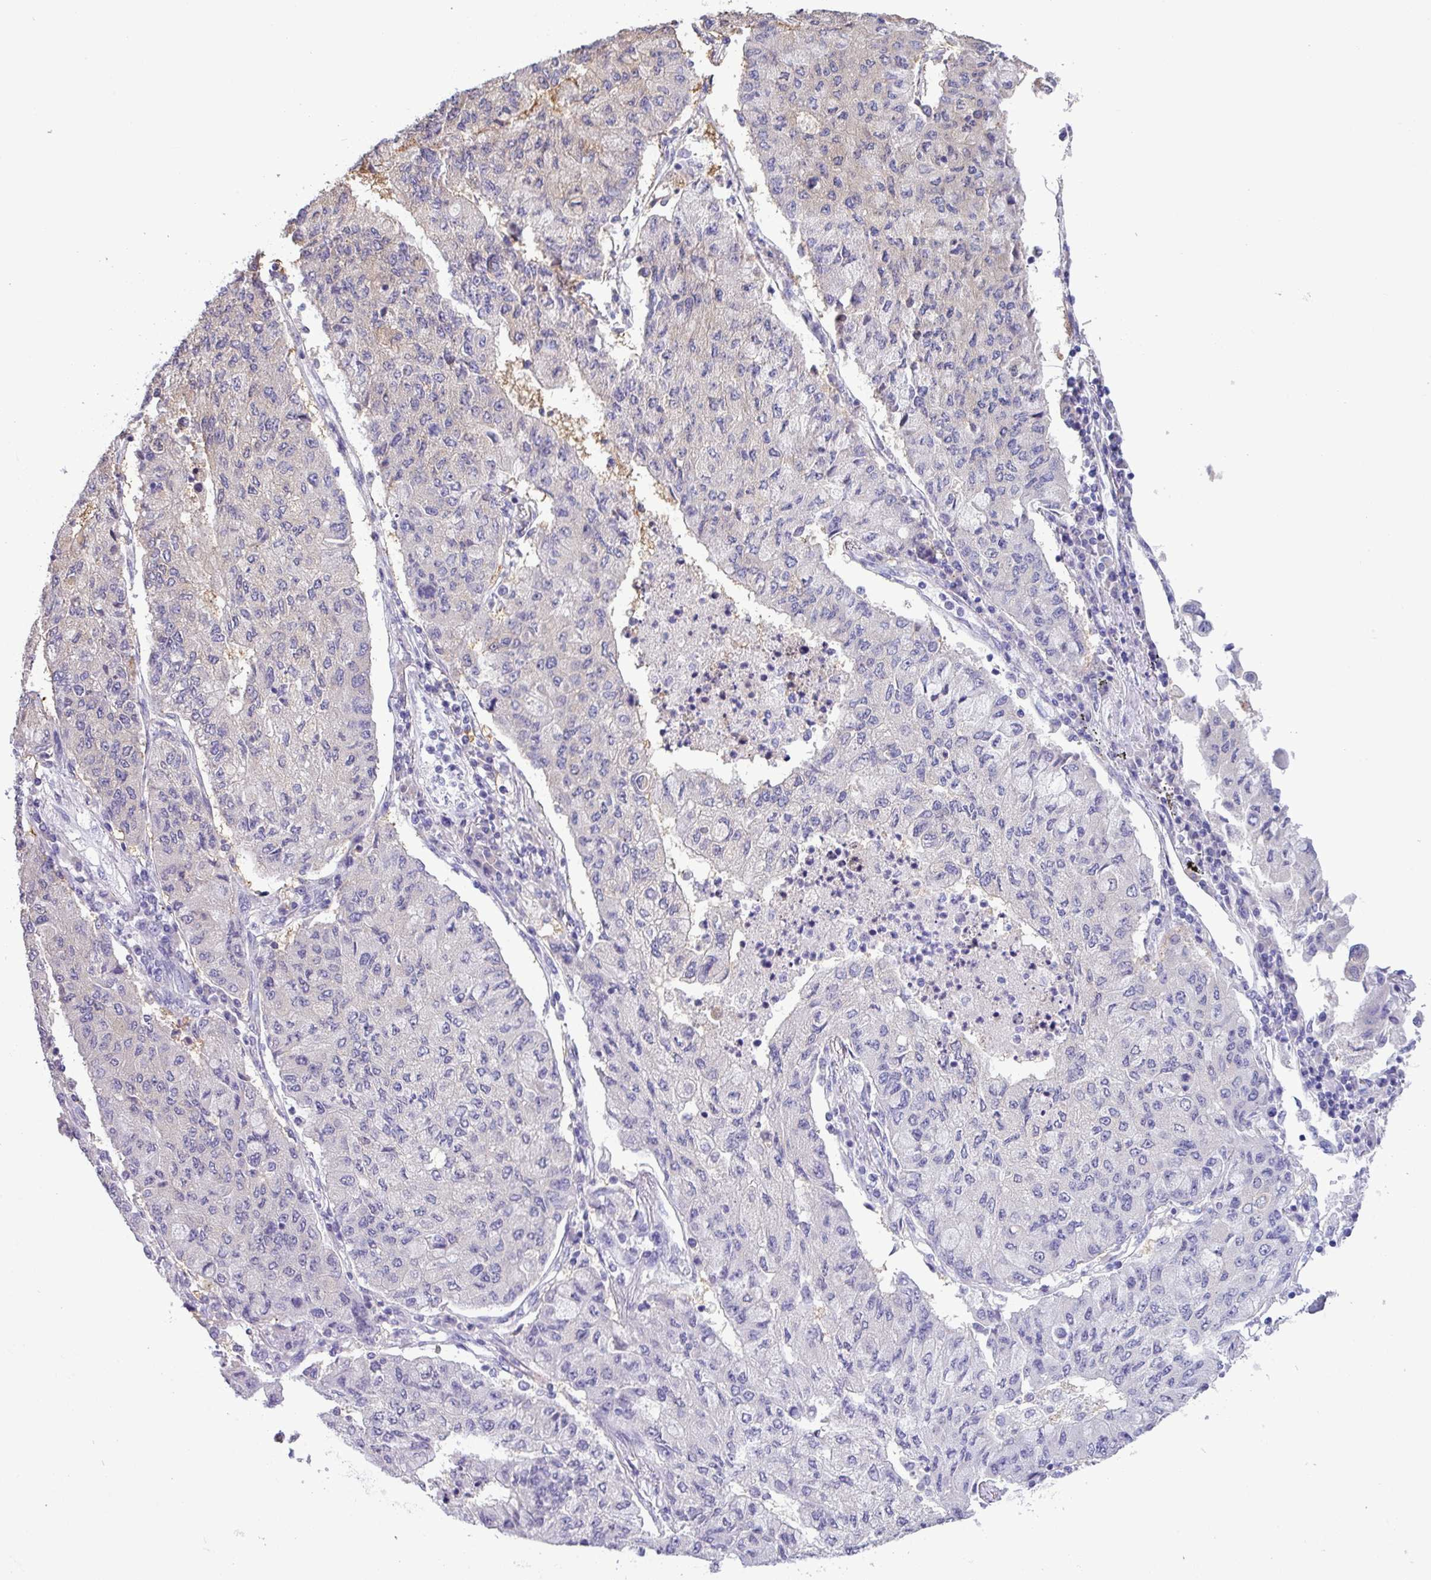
{"staining": {"intensity": "negative", "quantity": "none", "location": "none"}, "tissue": "lung cancer", "cell_type": "Tumor cells", "image_type": "cancer", "snomed": [{"axis": "morphology", "description": "Squamous cell carcinoma, NOS"}, {"axis": "topography", "description": "Lung"}], "caption": "High magnification brightfield microscopy of squamous cell carcinoma (lung) stained with DAB (brown) and counterstained with hematoxylin (blue): tumor cells show no significant expression.", "gene": "C20orf27", "patient": {"sex": "male", "age": 74}}